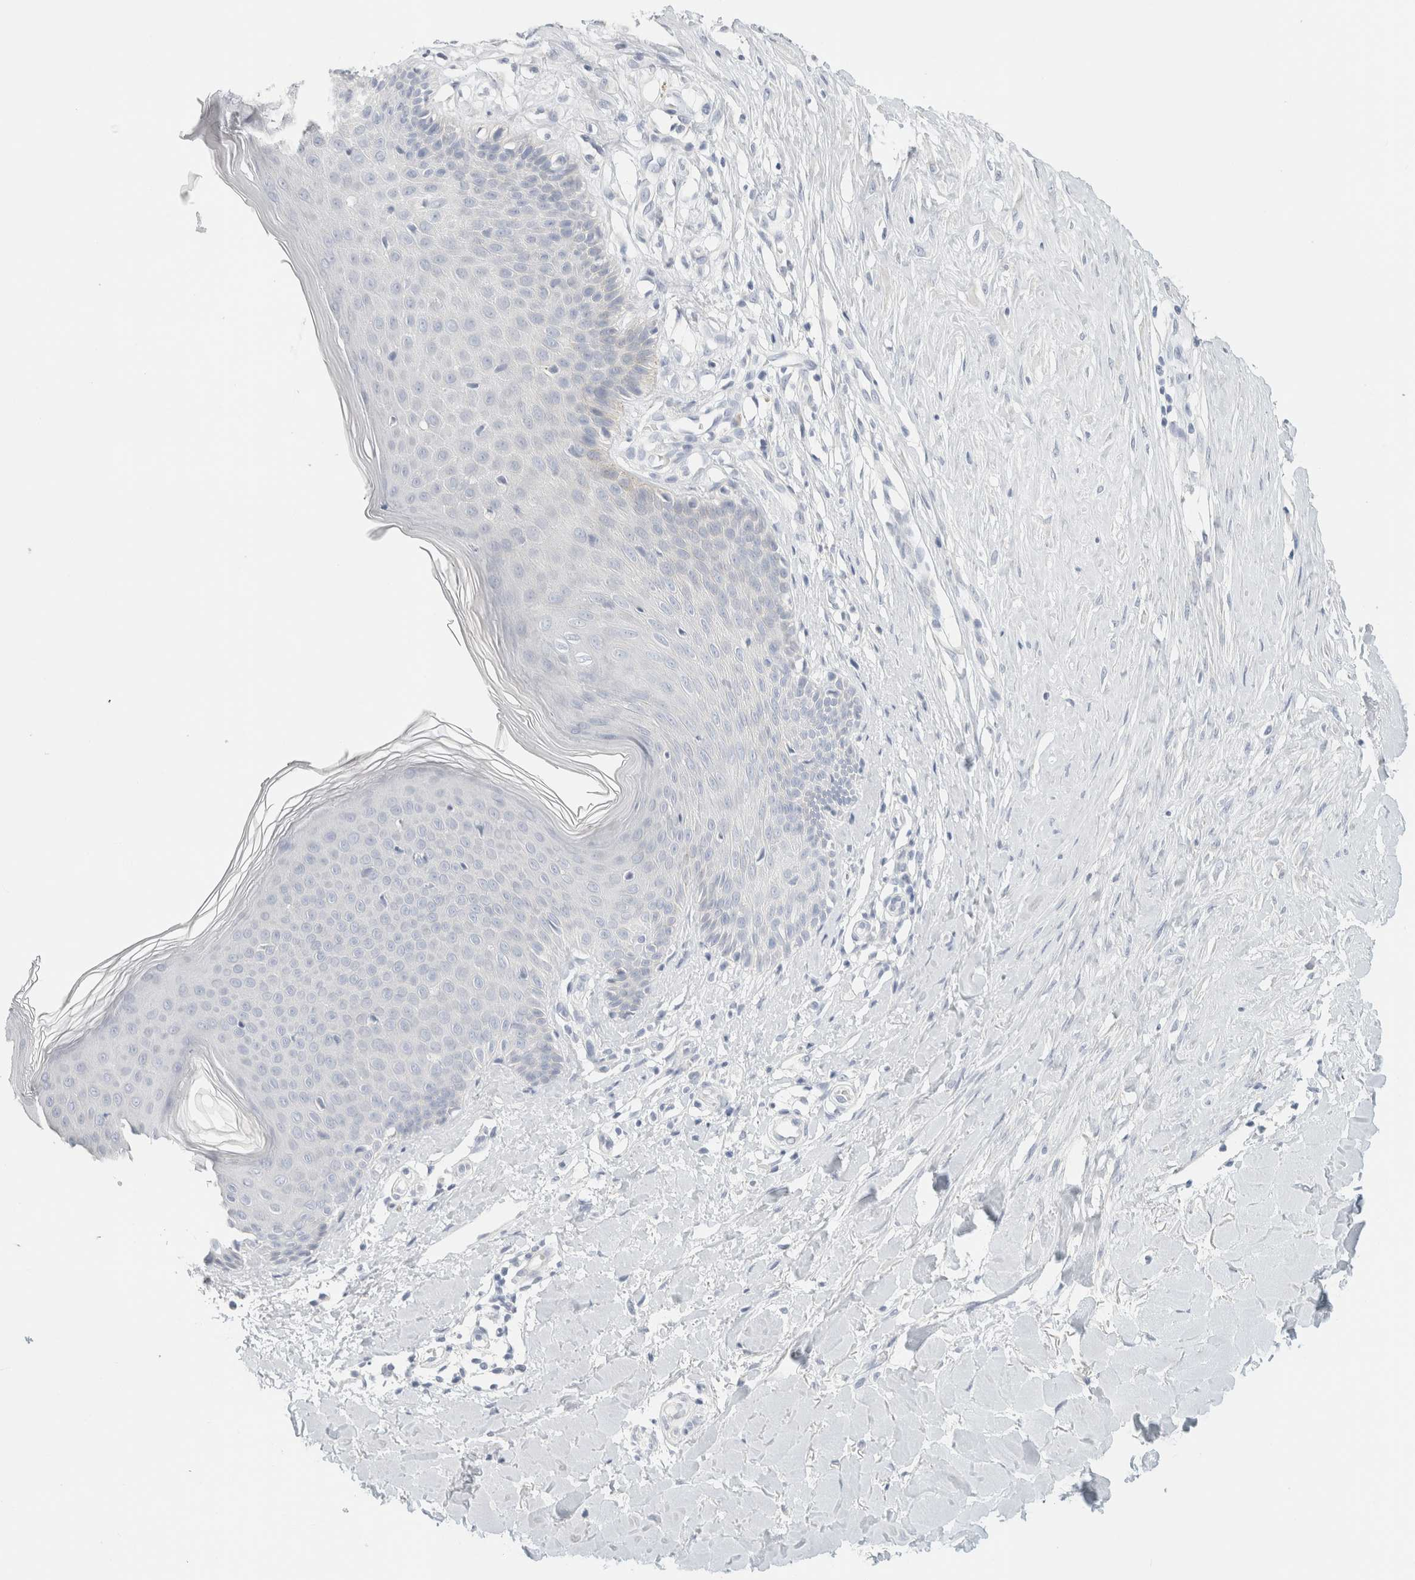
{"staining": {"intensity": "negative", "quantity": "none", "location": "none"}, "tissue": "skin", "cell_type": "Fibroblasts", "image_type": "normal", "snomed": [{"axis": "morphology", "description": "Normal tissue, NOS"}, {"axis": "topography", "description": "Skin"}], "caption": "A photomicrograph of human skin is negative for staining in fibroblasts. (Brightfield microscopy of DAB (3,3'-diaminobenzidine) immunohistochemistry at high magnification).", "gene": "NEFM", "patient": {"sex": "male", "age": 41}}